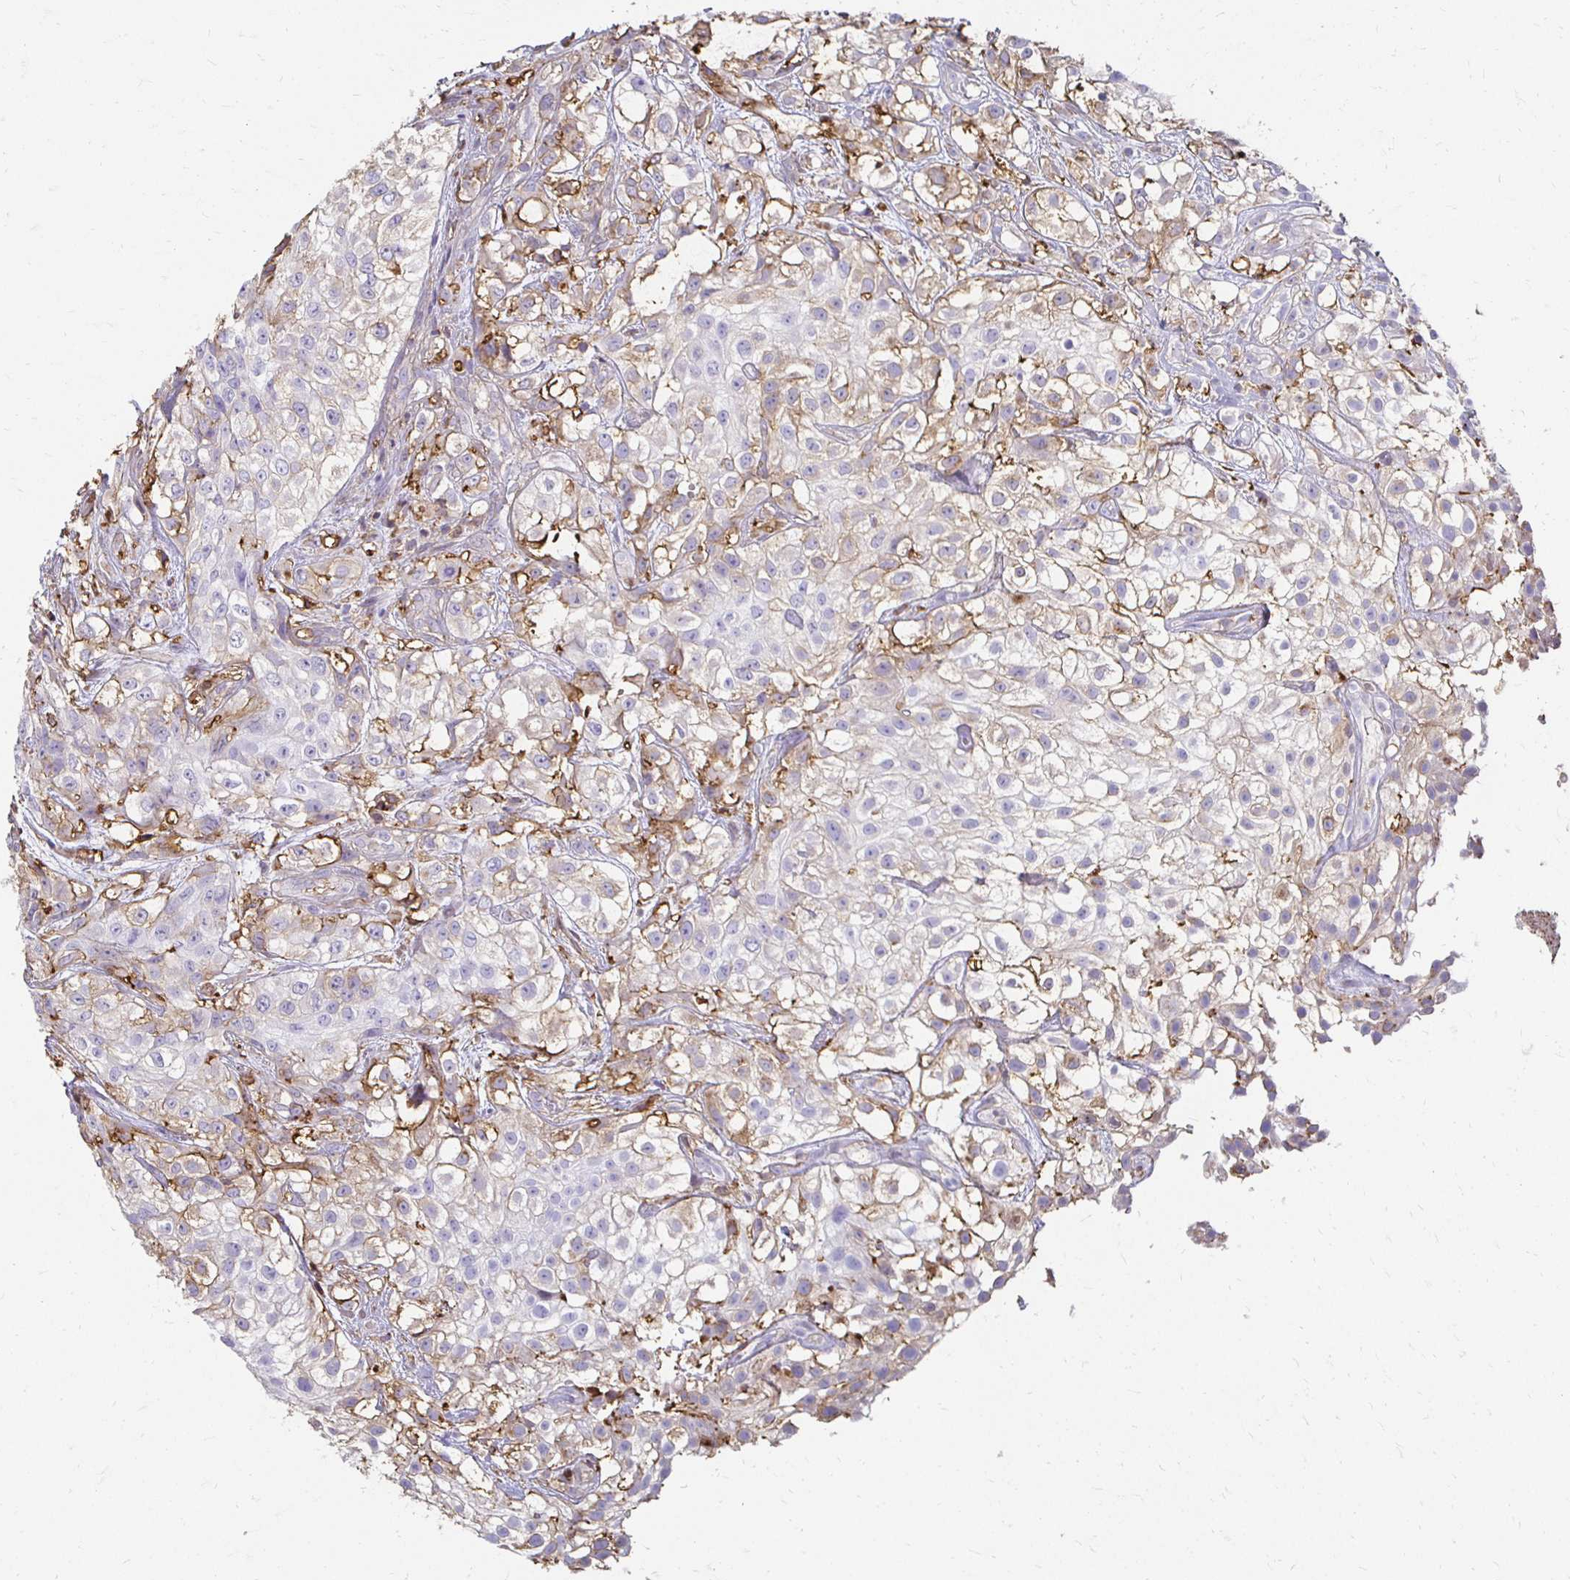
{"staining": {"intensity": "negative", "quantity": "none", "location": "none"}, "tissue": "urothelial cancer", "cell_type": "Tumor cells", "image_type": "cancer", "snomed": [{"axis": "morphology", "description": "Urothelial carcinoma, High grade"}, {"axis": "topography", "description": "Urinary bladder"}], "caption": "Immunohistochemistry (IHC) micrograph of urothelial carcinoma (high-grade) stained for a protein (brown), which exhibits no staining in tumor cells.", "gene": "TAS1R3", "patient": {"sex": "male", "age": 56}}